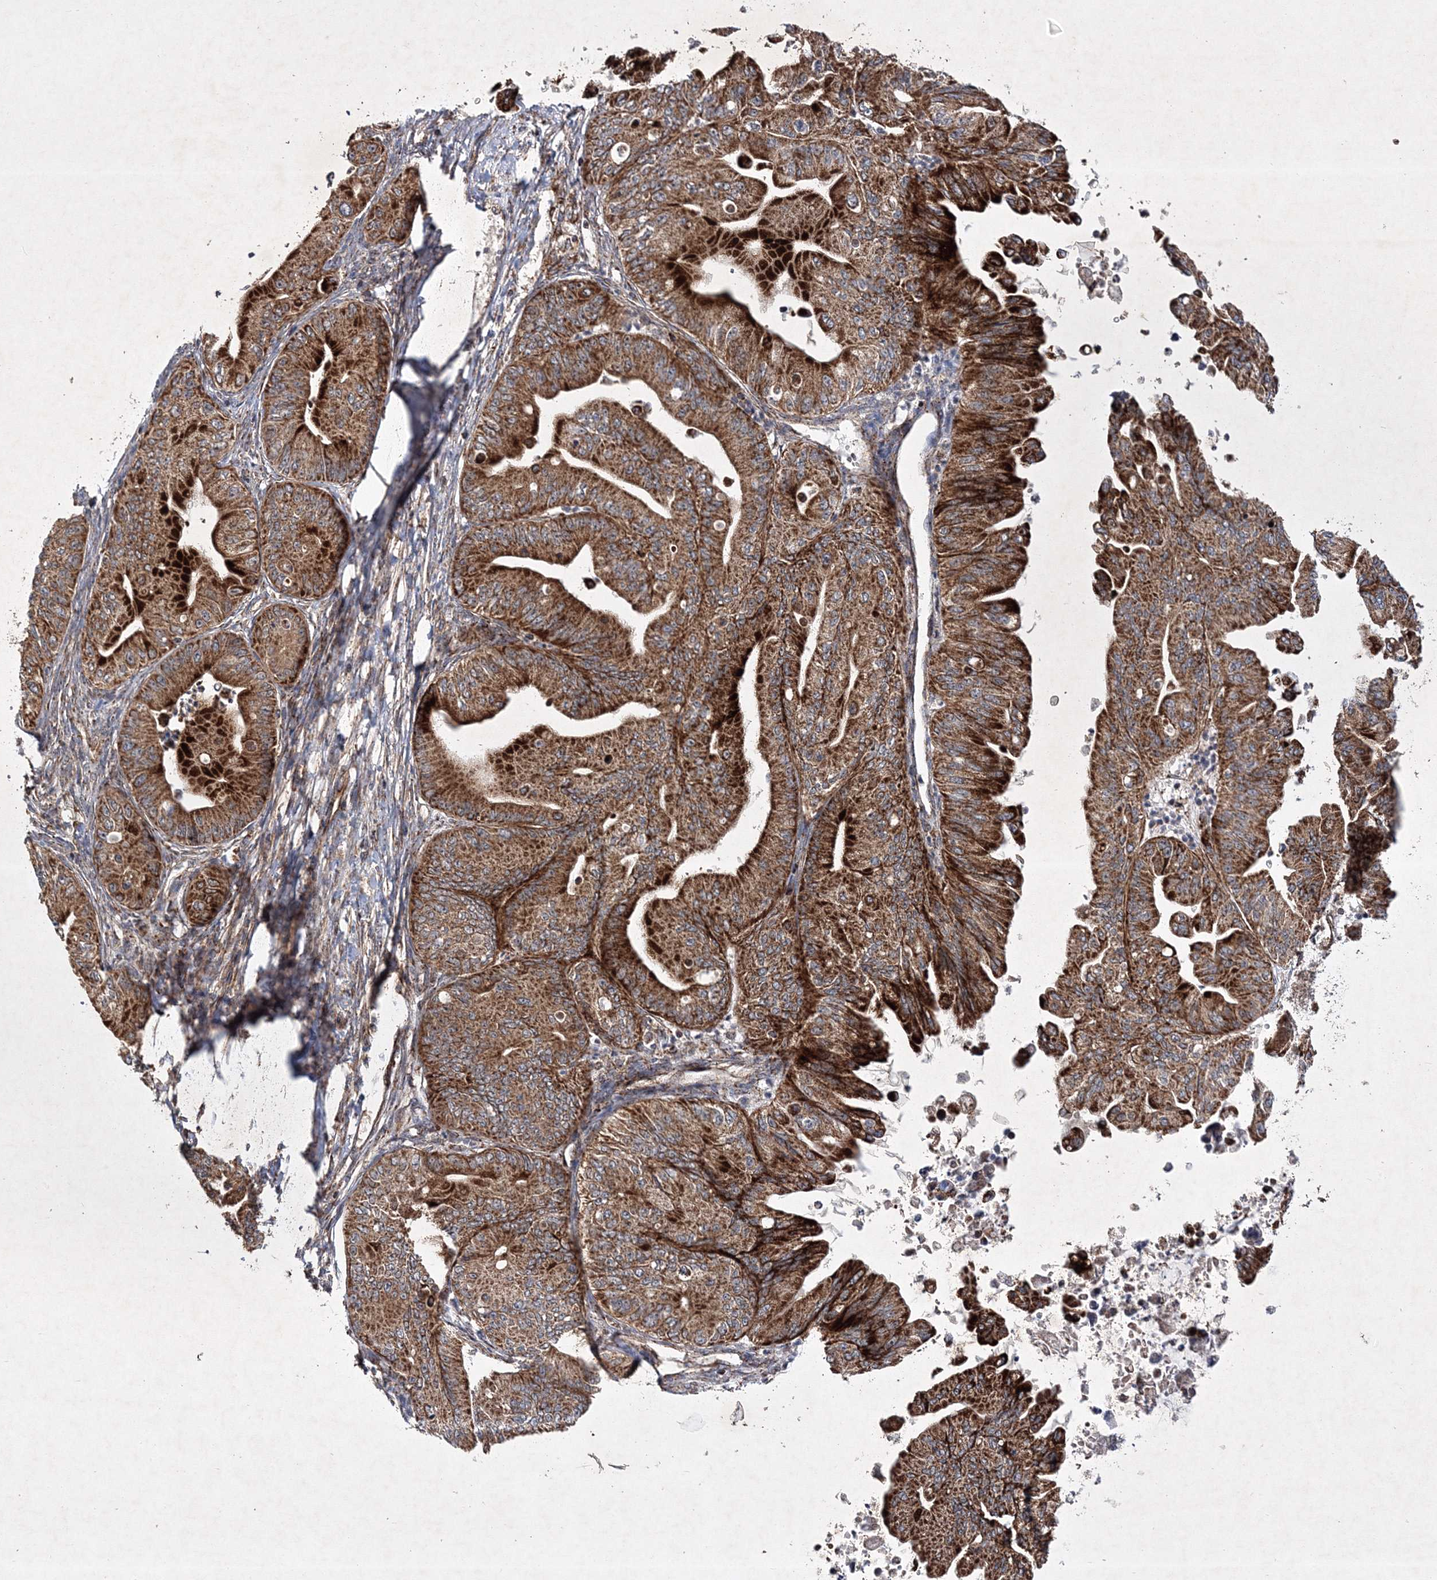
{"staining": {"intensity": "strong", "quantity": ">75%", "location": "cytoplasmic/membranous"}, "tissue": "ovarian cancer", "cell_type": "Tumor cells", "image_type": "cancer", "snomed": [{"axis": "morphology", "description": "Cystadenocarcinoma, mucinous, NOS"}, {"axis": "topography", "description": "Ovary"}], "caption": "A photomicrograph of ovarian cancer stained for a protein demonstrates strong cytoplasmic/membranous brown staining in tumor cells. (brown staining indicates protein expression, while blue staining denotes nuclei).", "gene": "SCRN3", "patient": {"sex": "female", "age": 71}}